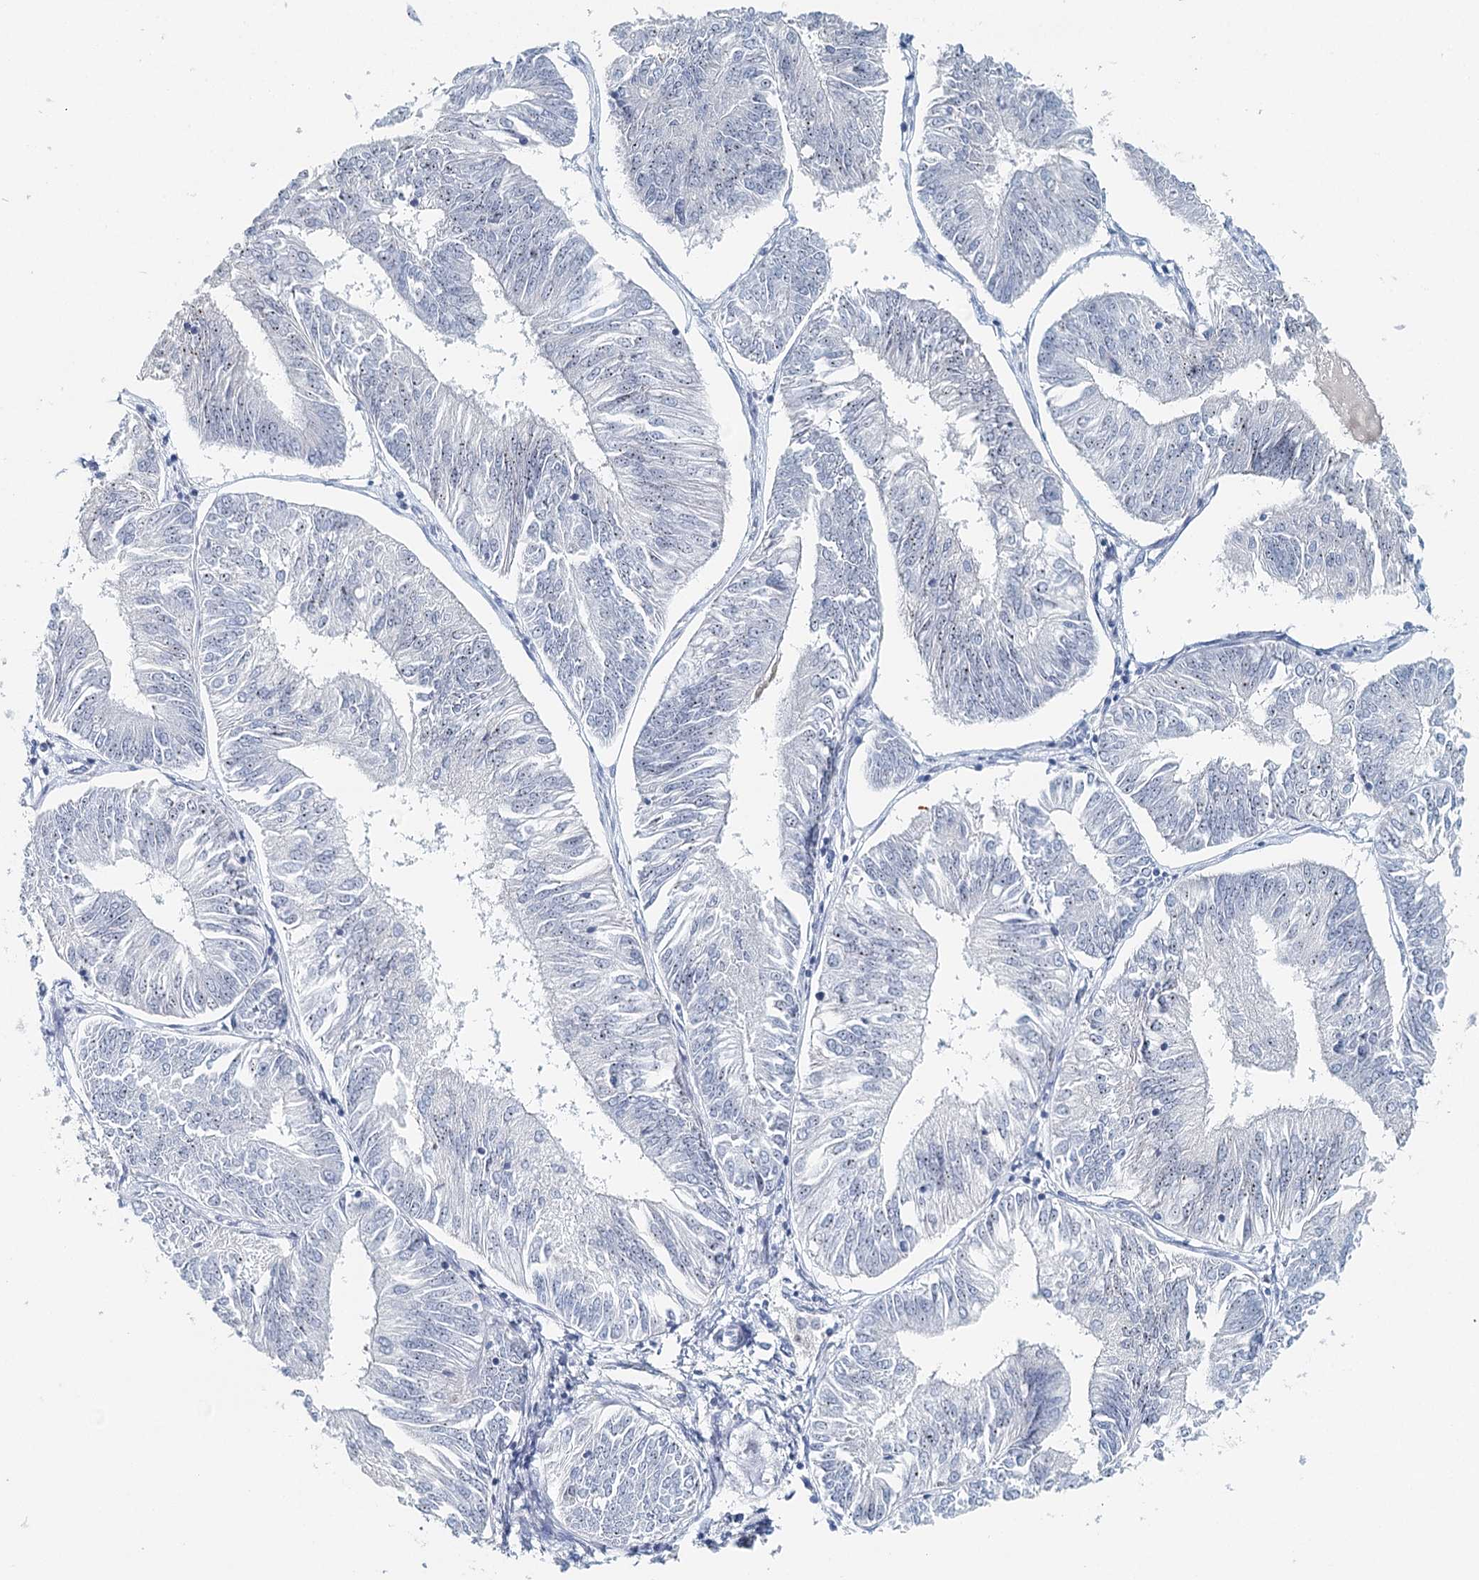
{"staining": {"intensity": "negative", "quantity": "none", "location": "none"}, "tissue": "endometrial cancer", "cell_type": "Tumor cells", "image_type": "cancer", "snomed": [{"axis": "morphology", "description": "Adenocarcinoma, NOS"}, {"axis": "topography", "description": "Endometrium"}], "caption": "A high-resolution photomicrograph shows IHC staining of endometrial cancer, which reveals no significant positivity in tumor cells. Brightfield microscopy of immunohistochemistry stained with DAB (brown) and hematoxylin (blue), captured at high magnification.", "gene": "RBM43", "patient": {"sex": "female", "age": 58}}